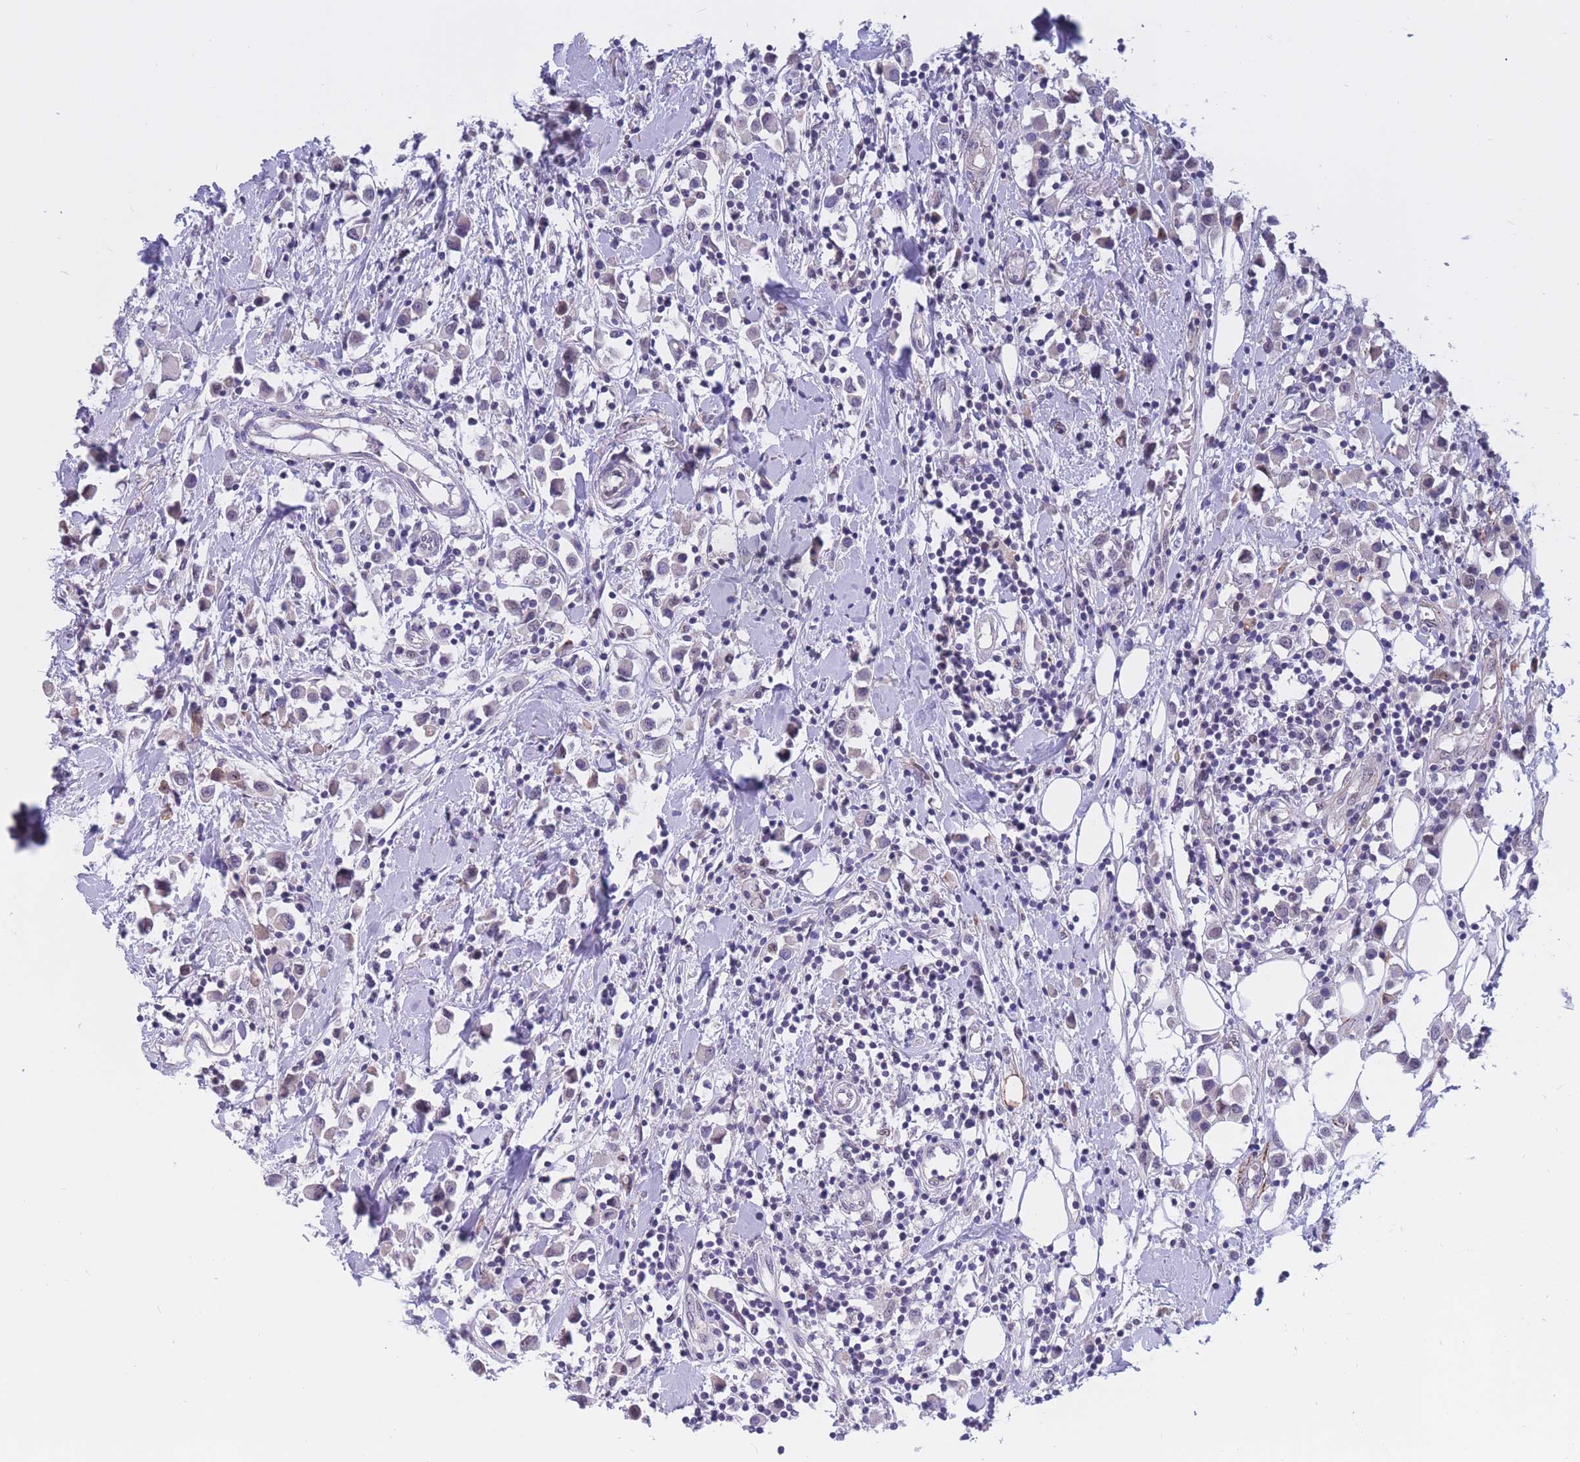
{"staining": {"intensity": "negative", "quantity": "none", "location": "none"}, "tissue": "breast cancer", "cell_type": "Tumor cells", "image_type": "cancer", "snomed": [{"axis": "morphology", "description": "Duct carcinoma"}, {"axis": "topography", "description": "Breast"}], "caption": "Tumor cells are negative for protein expression in human breast invasive ductal carcinoma.", "gene": "BOP1", "patient": {"sex": "female", "age": 61}}